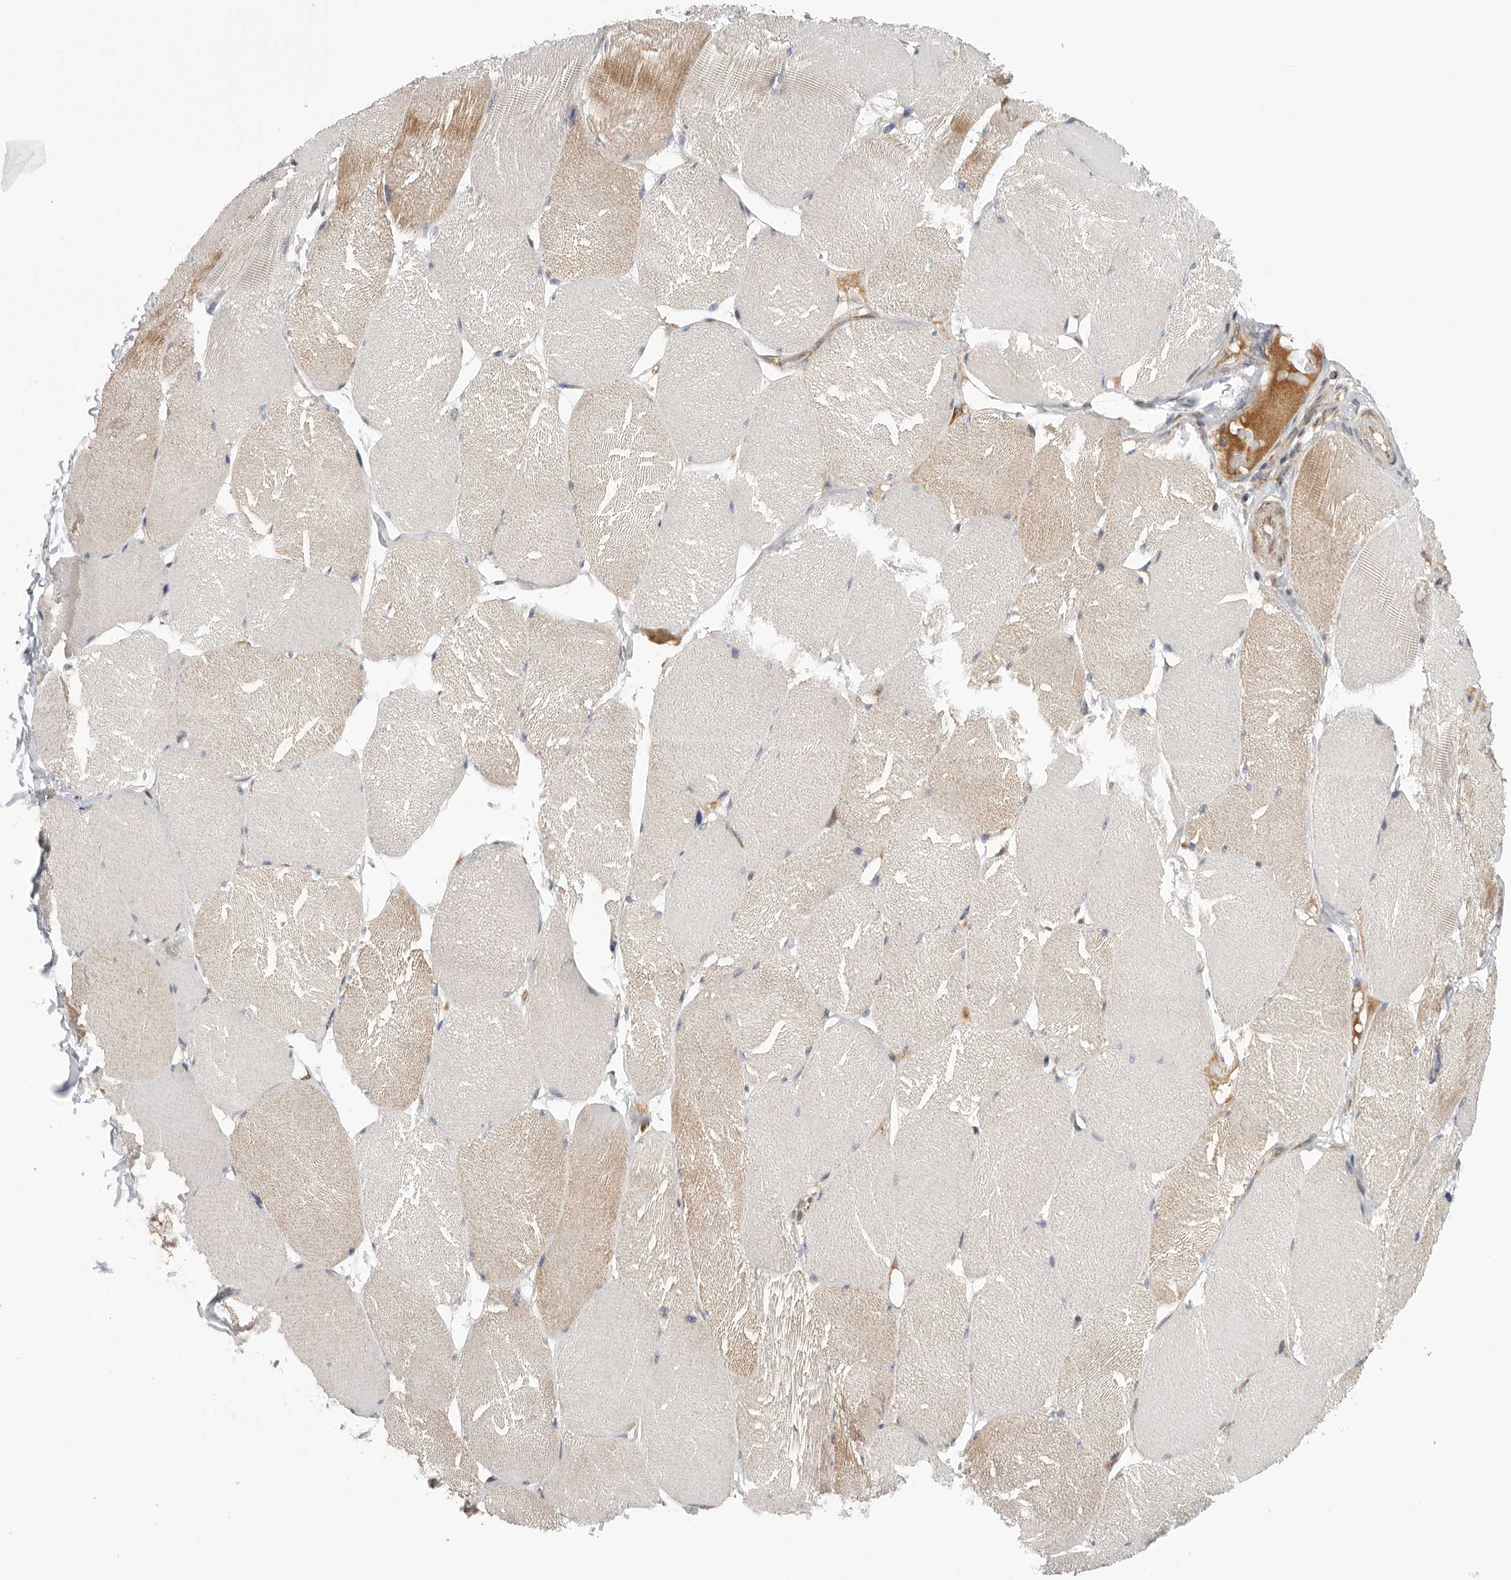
{"staining": {"intensity": "moderate", "quantity": "<25%", "location": "cytoplasmic/membranous"}, "tissue": "skeletal muscle", "cell_type": "Myocytes", "image_type": "normal", "snomed": [{"axis": "morphology", "description": "Normal tissue, NOS"}, {"axis": "topography", "description": "Skin"}, {"axis": "topography", "description": "Skeletal muscle"}], "caption": "Protein analysis of benign skeletal muscle exhibits moderate cytoplasmic/membranous expression in approximately <25% of myocytes. Immunohistochemistry stains the protein in brown and the nuclei are stained blue.", "gene": "FKBP8", "patient": {"sex": "male", "age": 83}}